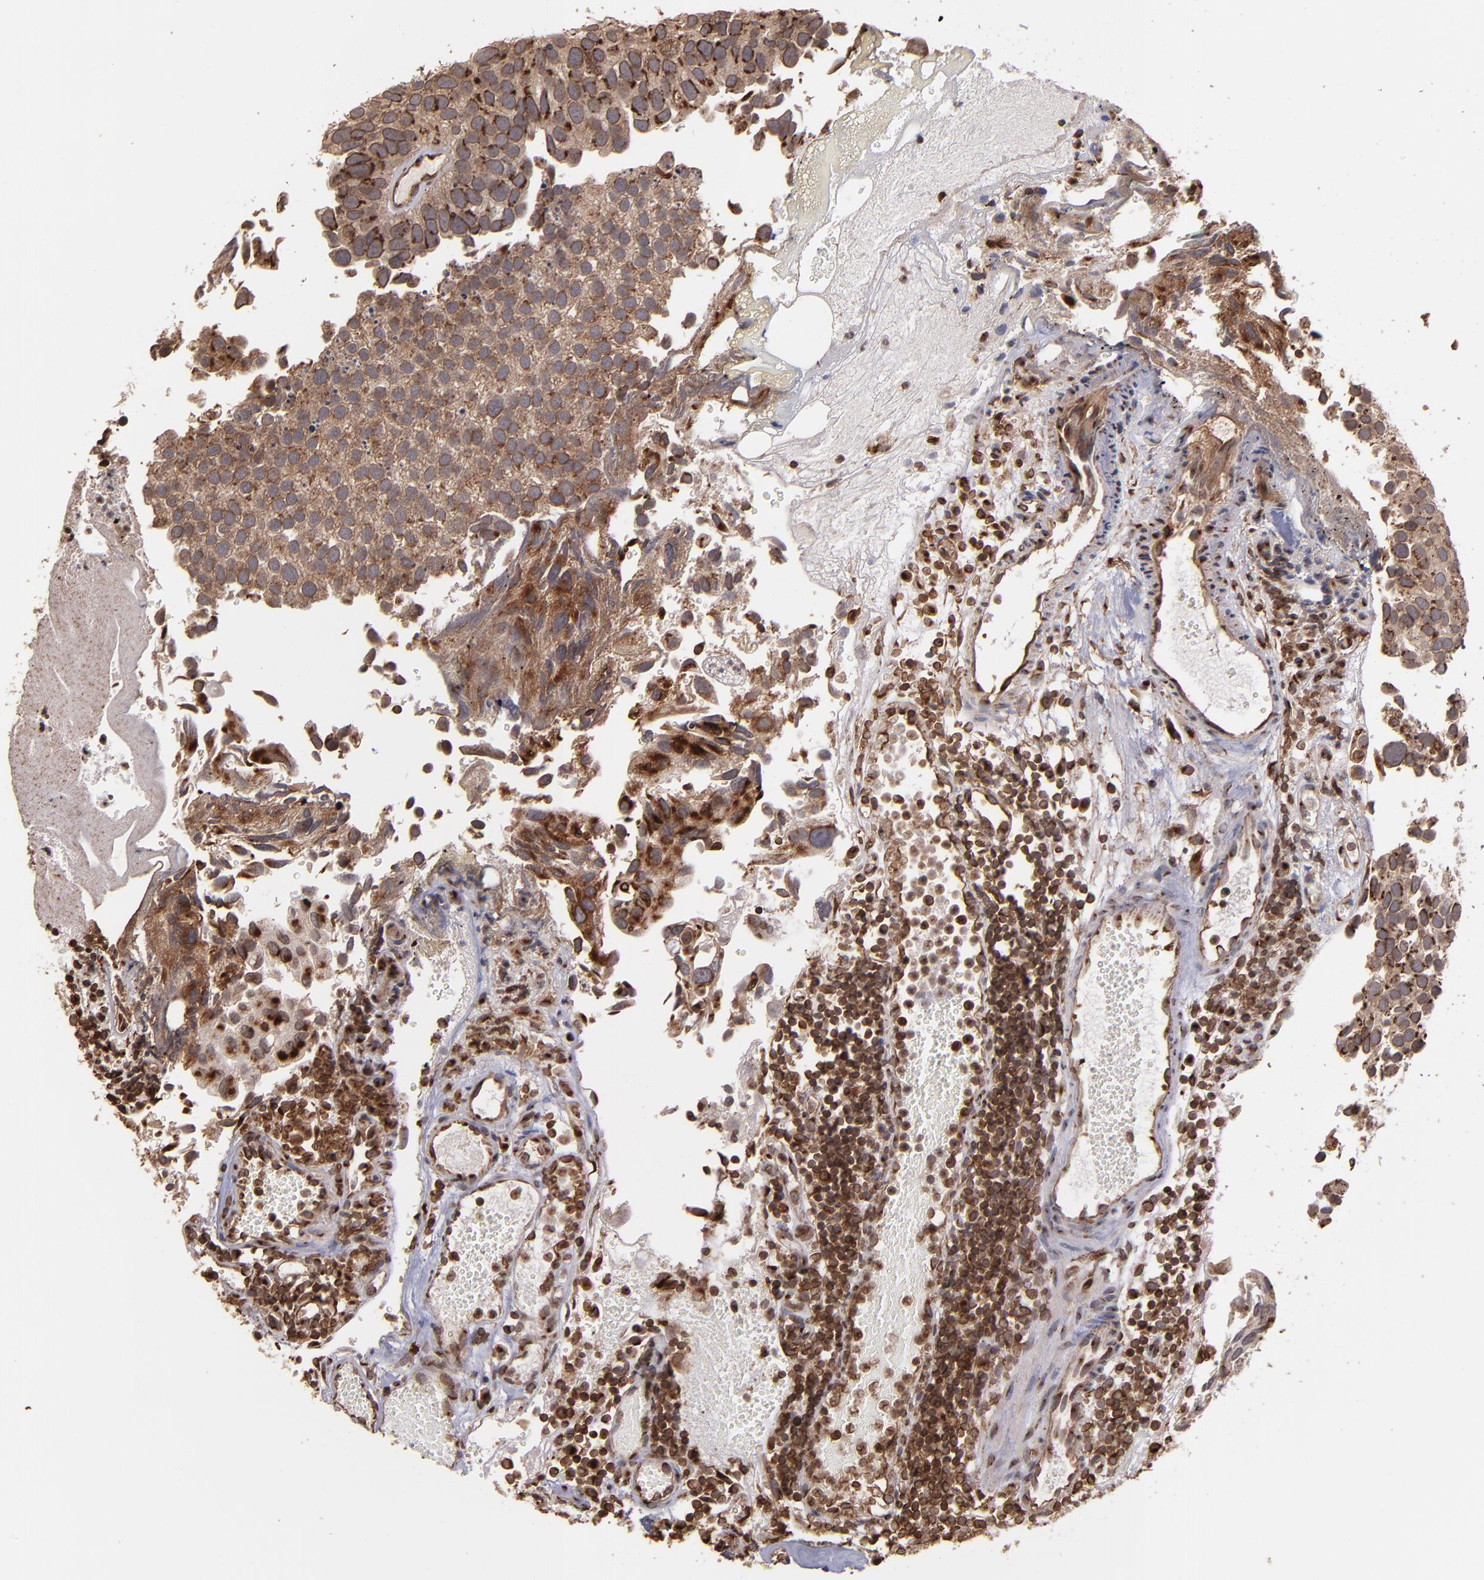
{"staining": {"intensity": "strong", "quantity": ">75%", "location": "cytoplasmic/membranous"}, "tissue": "urothelial cancer", "cell_type": "Tumor cells", "image_type": "cancer", "snomed": [{"axis": "morphology", "description": "Urothelial carcinoma, High grade"}, {"axis": "topography", "description": "Urinary bladder"}], "caption": "IHC (DAB (3,3'-diaminobenzidine)) staining of human urothelial cancer displays strong cytoplasmic/membranous protein expression in about >75% of tumor cells.", "gene": "TRIP11", "patient": {"sex": "male", "age": 72}}